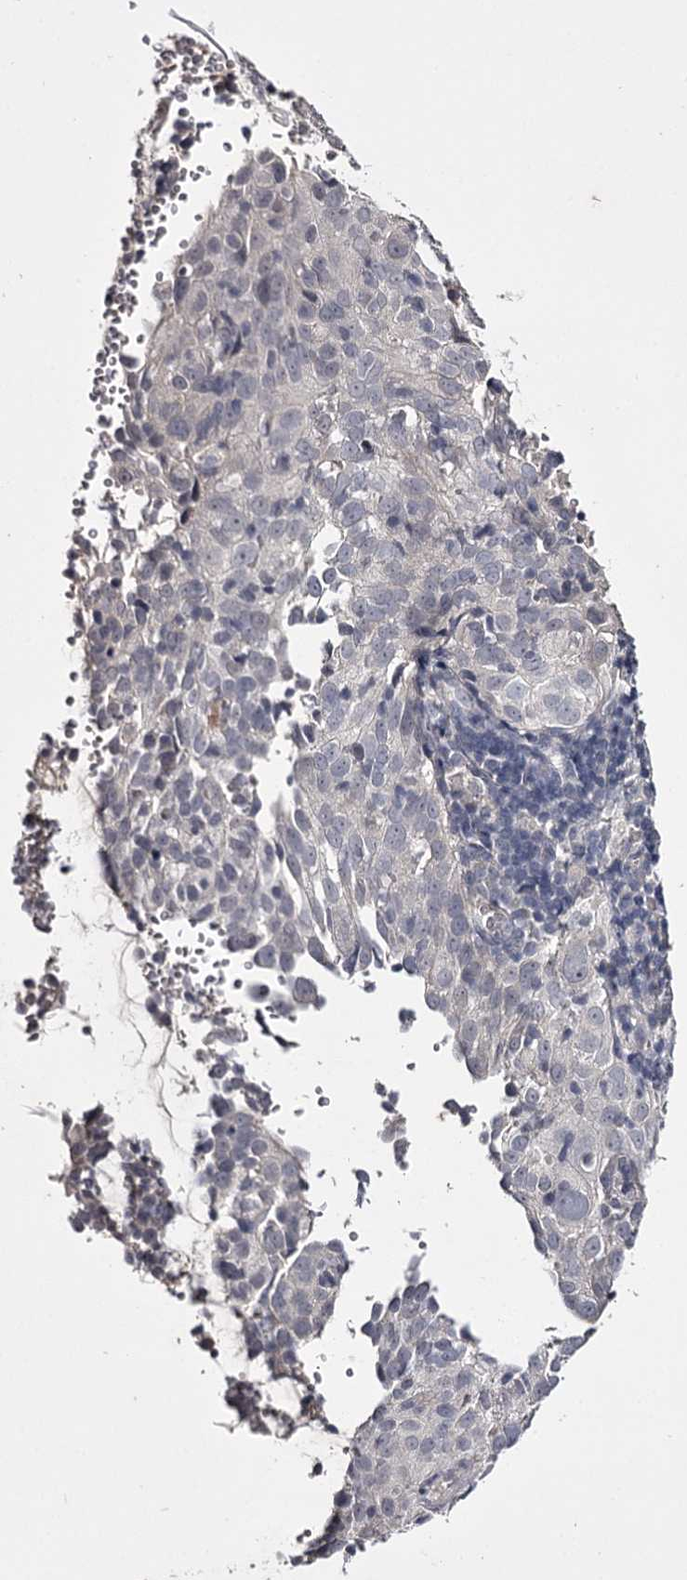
{"staining": {"intensity": "negative", "quantity": "none", "location": "none"}, "tissue": "cervical cancer", "cell_type": "Tumor cells", "image_type": "cancer", "snomed": [{"axis": "morphology", "description": "Squamous cell carcinoma, NOS"}, {"axis": "topography", "description": "Cervix"}], "caption": "This is an immunohistochemistry micrograph of squamous cell carcinoma (cervical). There is no positivity in tumor cells.", "gene": "PRM2", "patient": {"sex": "female", "age": 31}}